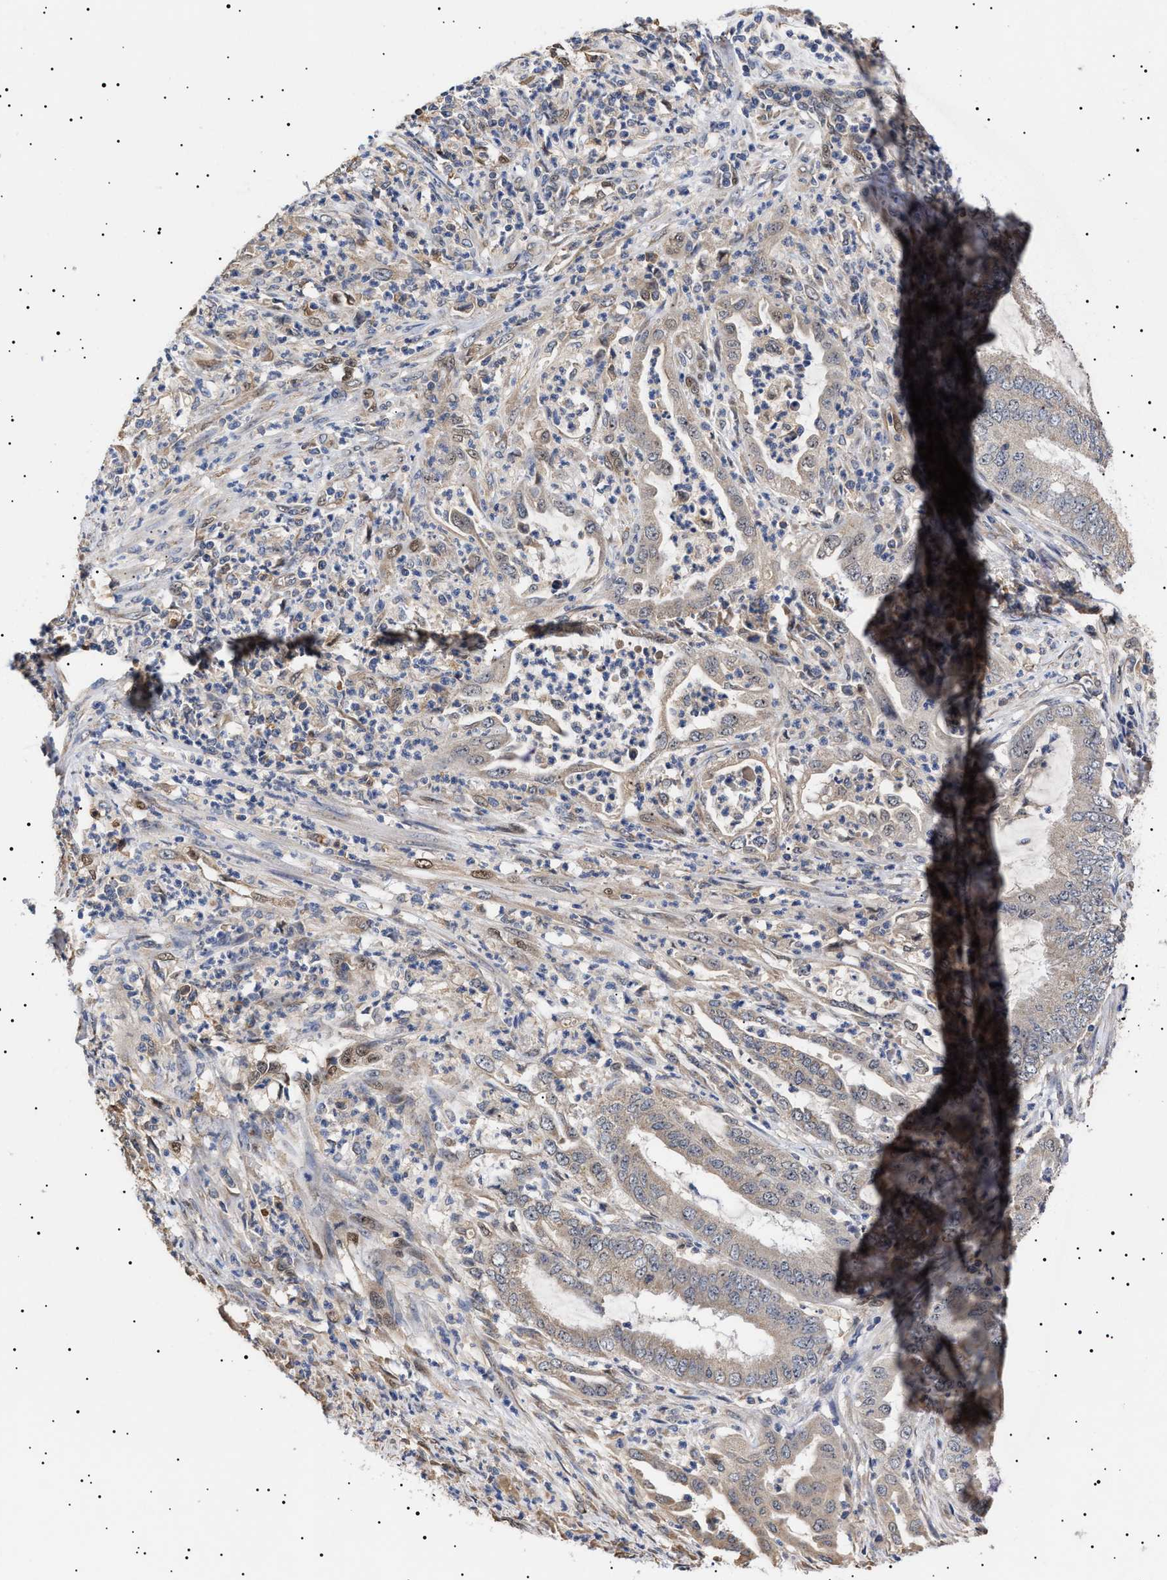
{"staining": {"intensity": "weak", "quantity": "<25%", "location": "cytoplasmic/membranous"}, "tissue": "endometrial cancer", "cell_type": "Tumor cells", "image_type": "cancer", "snomed": [{"axis": "morphology", "description": "Adenocarcinoma, NOS"}, {"axis": "topography", "description": "Endometrium"}], "caption": "DAB immunohistochemical staining of human endometrial adenocarcinoma displays no significant expression in tumor cells. (DAB (3,3'-diaminobenzidine) immunohistochemistry visualized using brightfield microscopy, high magnification).", "gene": "KRBA1", "patient": {"sex": "female", "age": 51}}